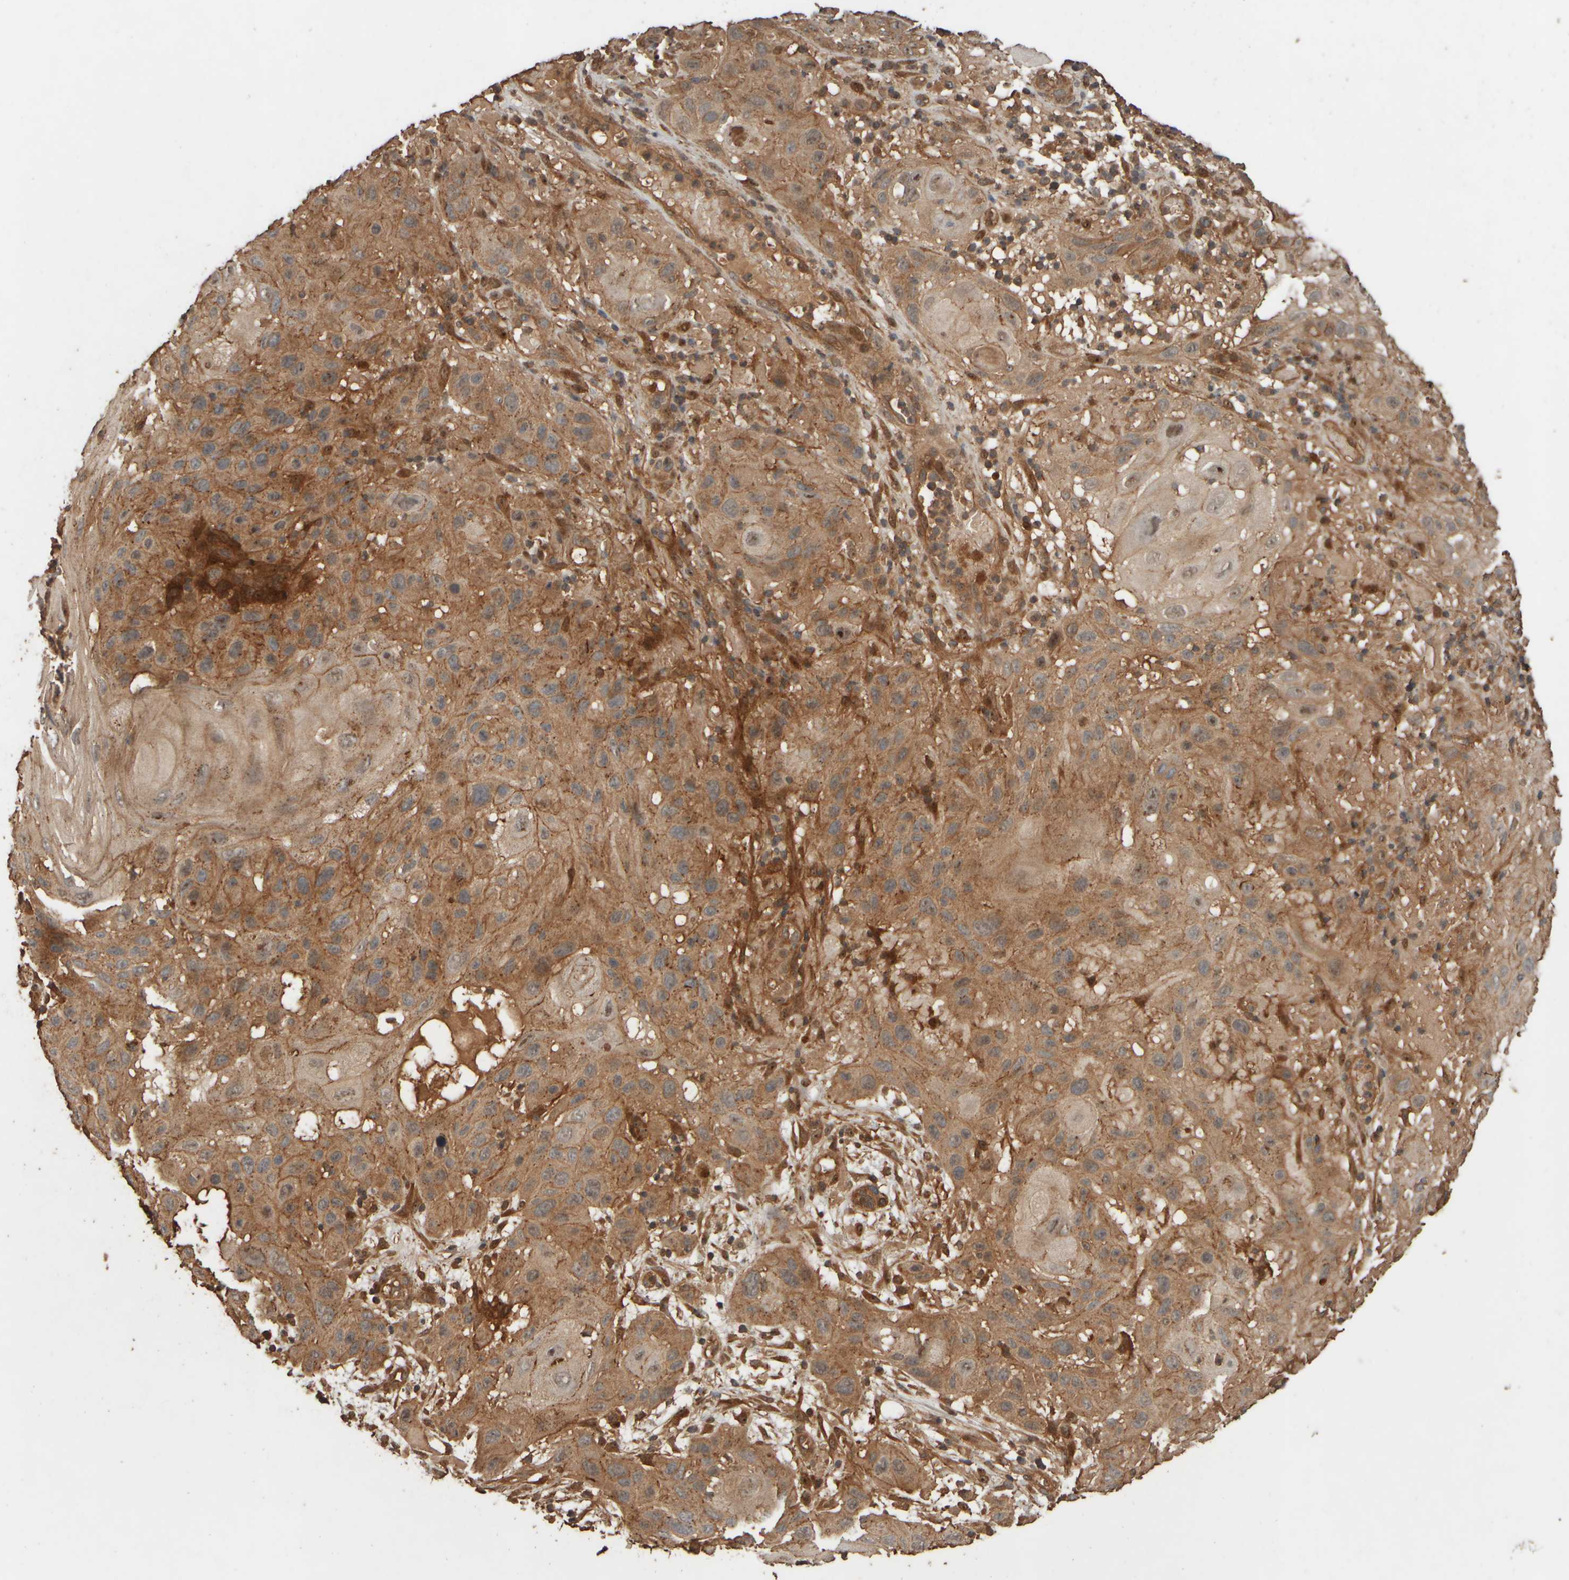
{"staining": {"intensity": "moderate", "quantity": ">75%", "location": "cytoplasmic/membranous,nuclear"}, "tissue": "skin cancer", "cell_type": "Tumor cells", "image_type": "cancer", "snomed": [{"axis": "morphology", "description": "Squamous cell carcinoma, NOS"}, {"axis": "topography", "description": "Skin"}], "caption": "Human squamous cell carcinoma (skin) stained with a protein marker reveals moderate staining in tumor cells.", "gene": "SPHK1", "patient": {"sex": "female", "age": 96}}